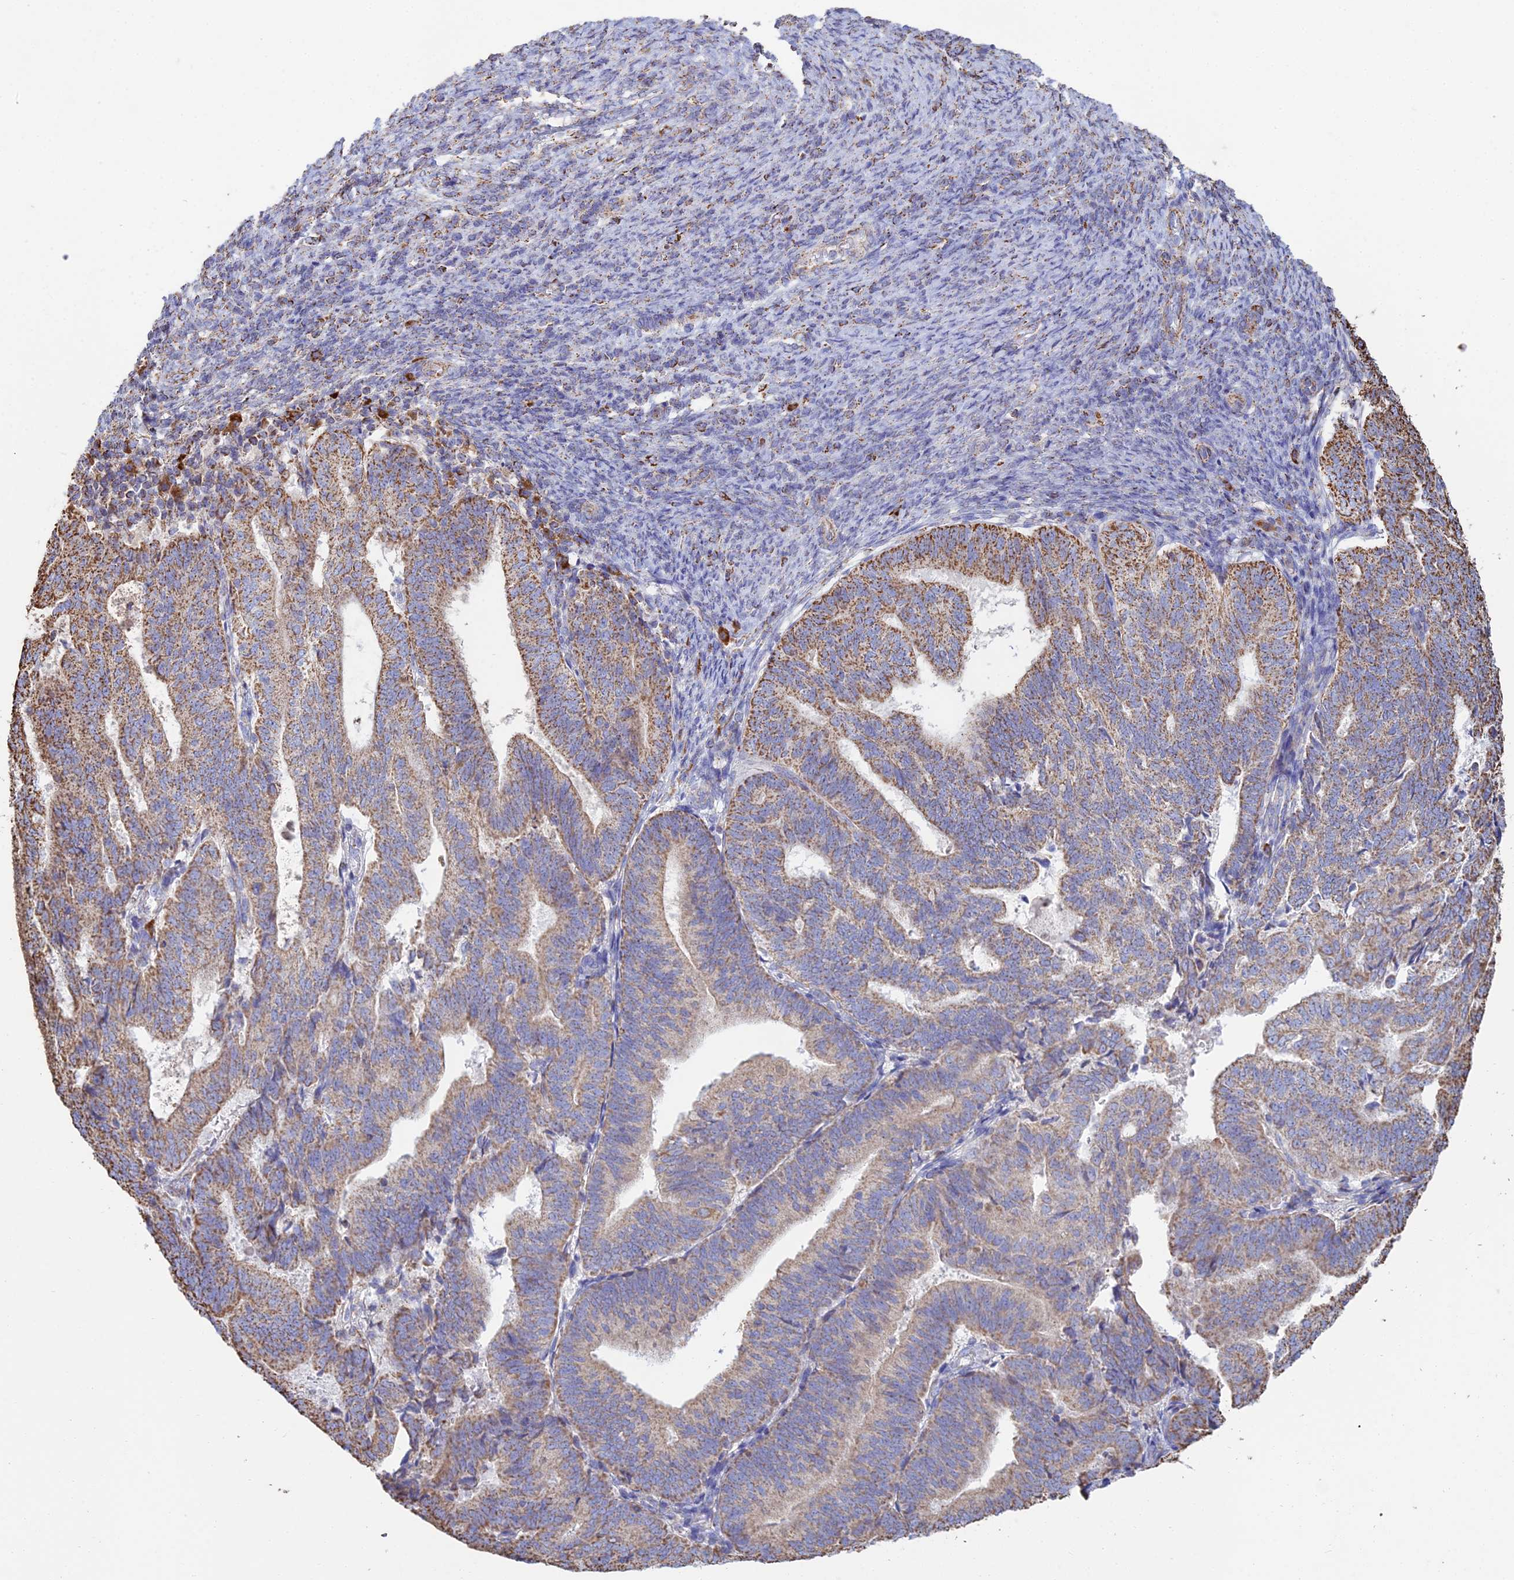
{"staining": {"intensity": "moderate", "quantity": ">75%", "location": "cytoplasmic/membranous"}, "tissue": "endometrial cancer", "cell_type": "Tumor cells", "image_type": "cancer", "snomed": [{"axis": "morphology", "description": "Adenocarcinoma, NOS"}, {"axis": "topography", "description": "Endometrium"}], "caption": "This is a micrograph of IHC staining of adenocarcinoma (endometrial), which shows moderate expression in the cytoplasmic/membranous of tumor cells.", "gene": "OR2W3", "patient": {"sex": "female", "age": 70}}